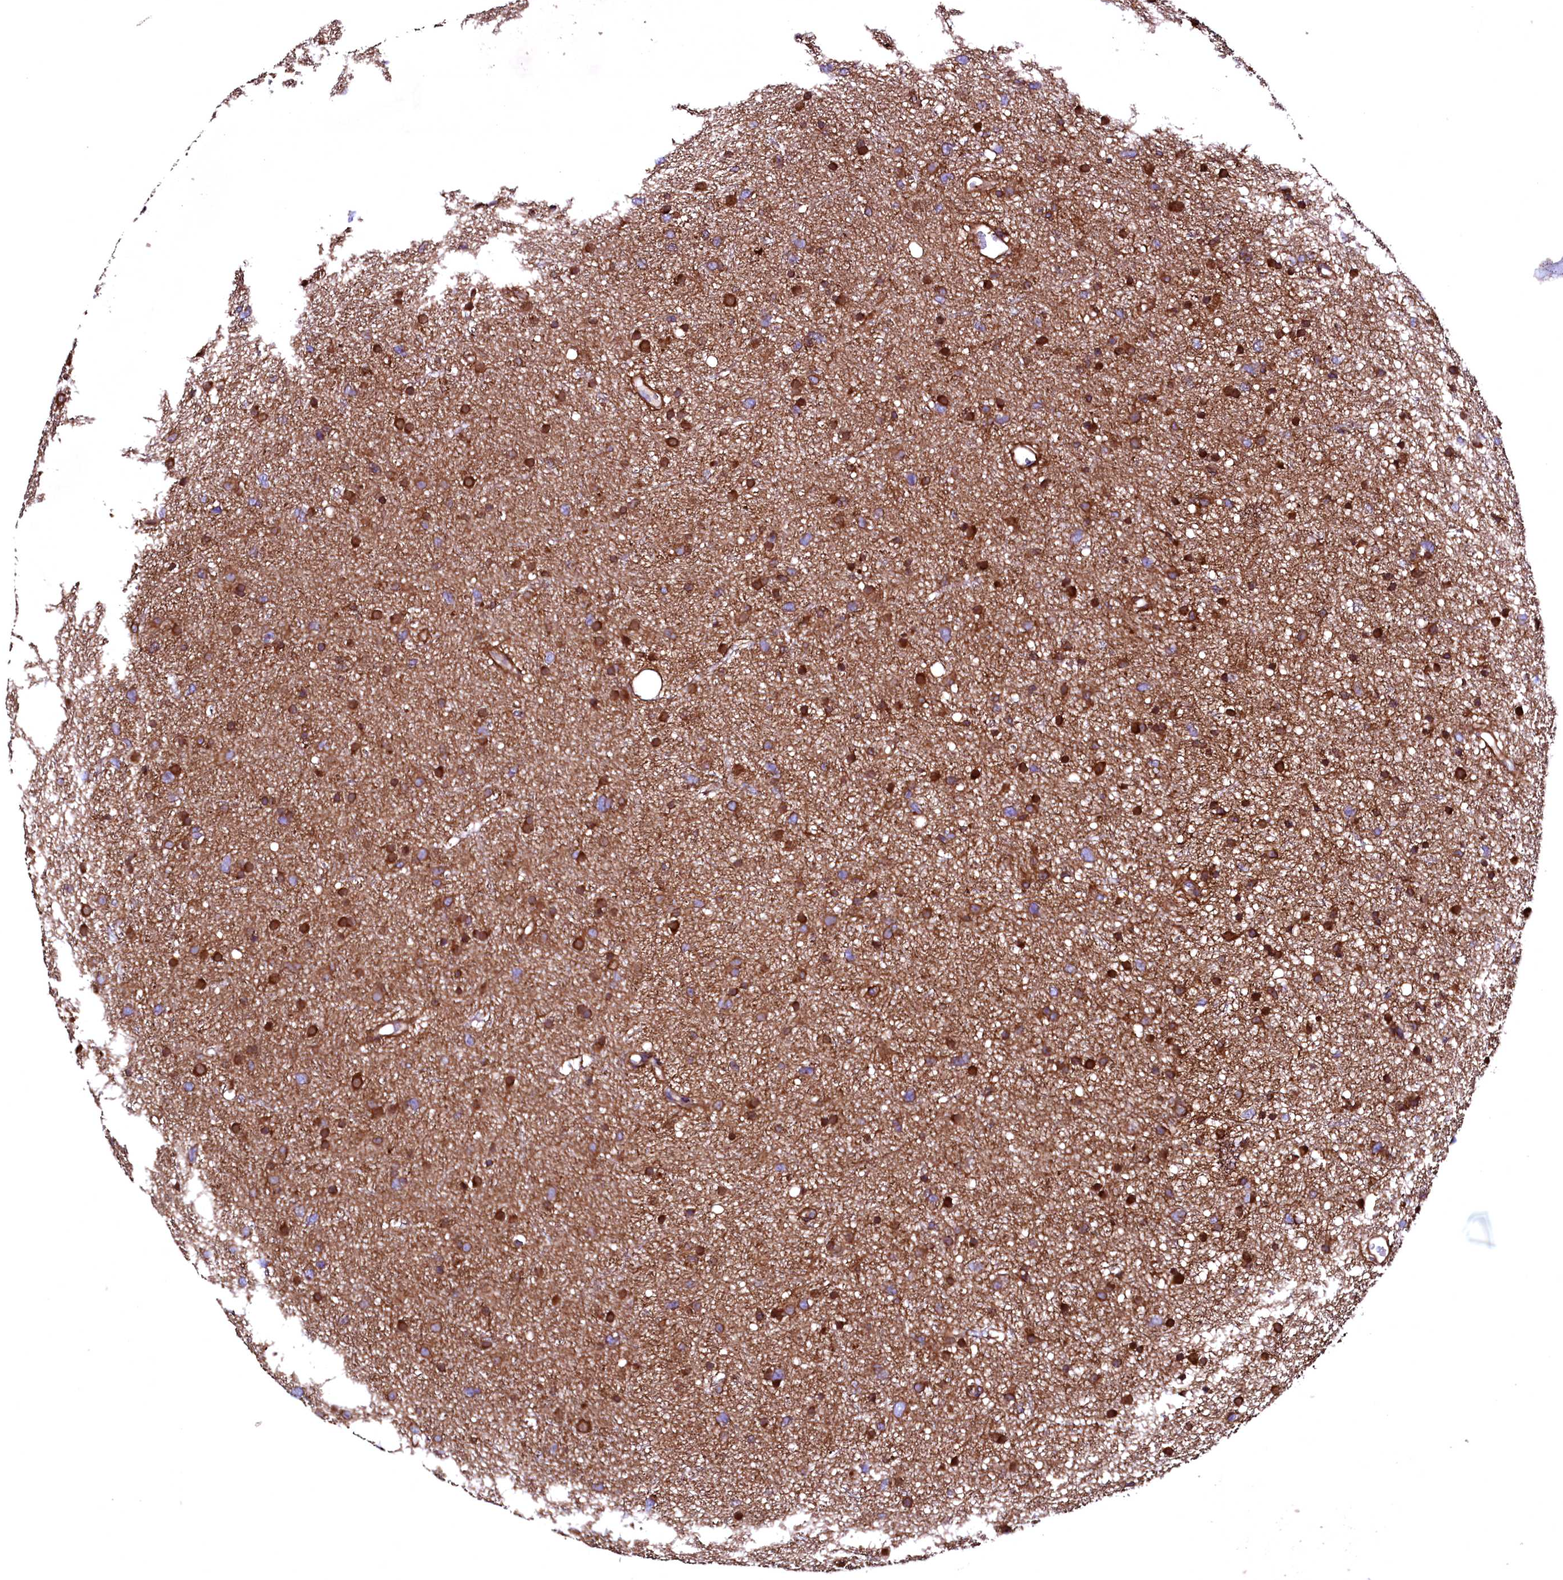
{"staining": {"intensity": "moderate", "quantity": ">75%", "location": "cytoplasmic/membranous"}, "tissue": "glioma", "cell_type": "Tumor cells", "image_type": "cancer", "snomed": [{"axis": "morphology", "description": "Glioma, malignant, Low grade"}, {"axis": "topography", "description": "Cerebral cortex"}], "caption": "Malignant glioma (low-grade) was stained to show a protein in brown. There is medium levels of moderate cytoplasmic/membranous positivity in approximately >75% of tumor cells.", "gene": "STAMBPL1", "patient": {"sex": "female", "age": 39}}